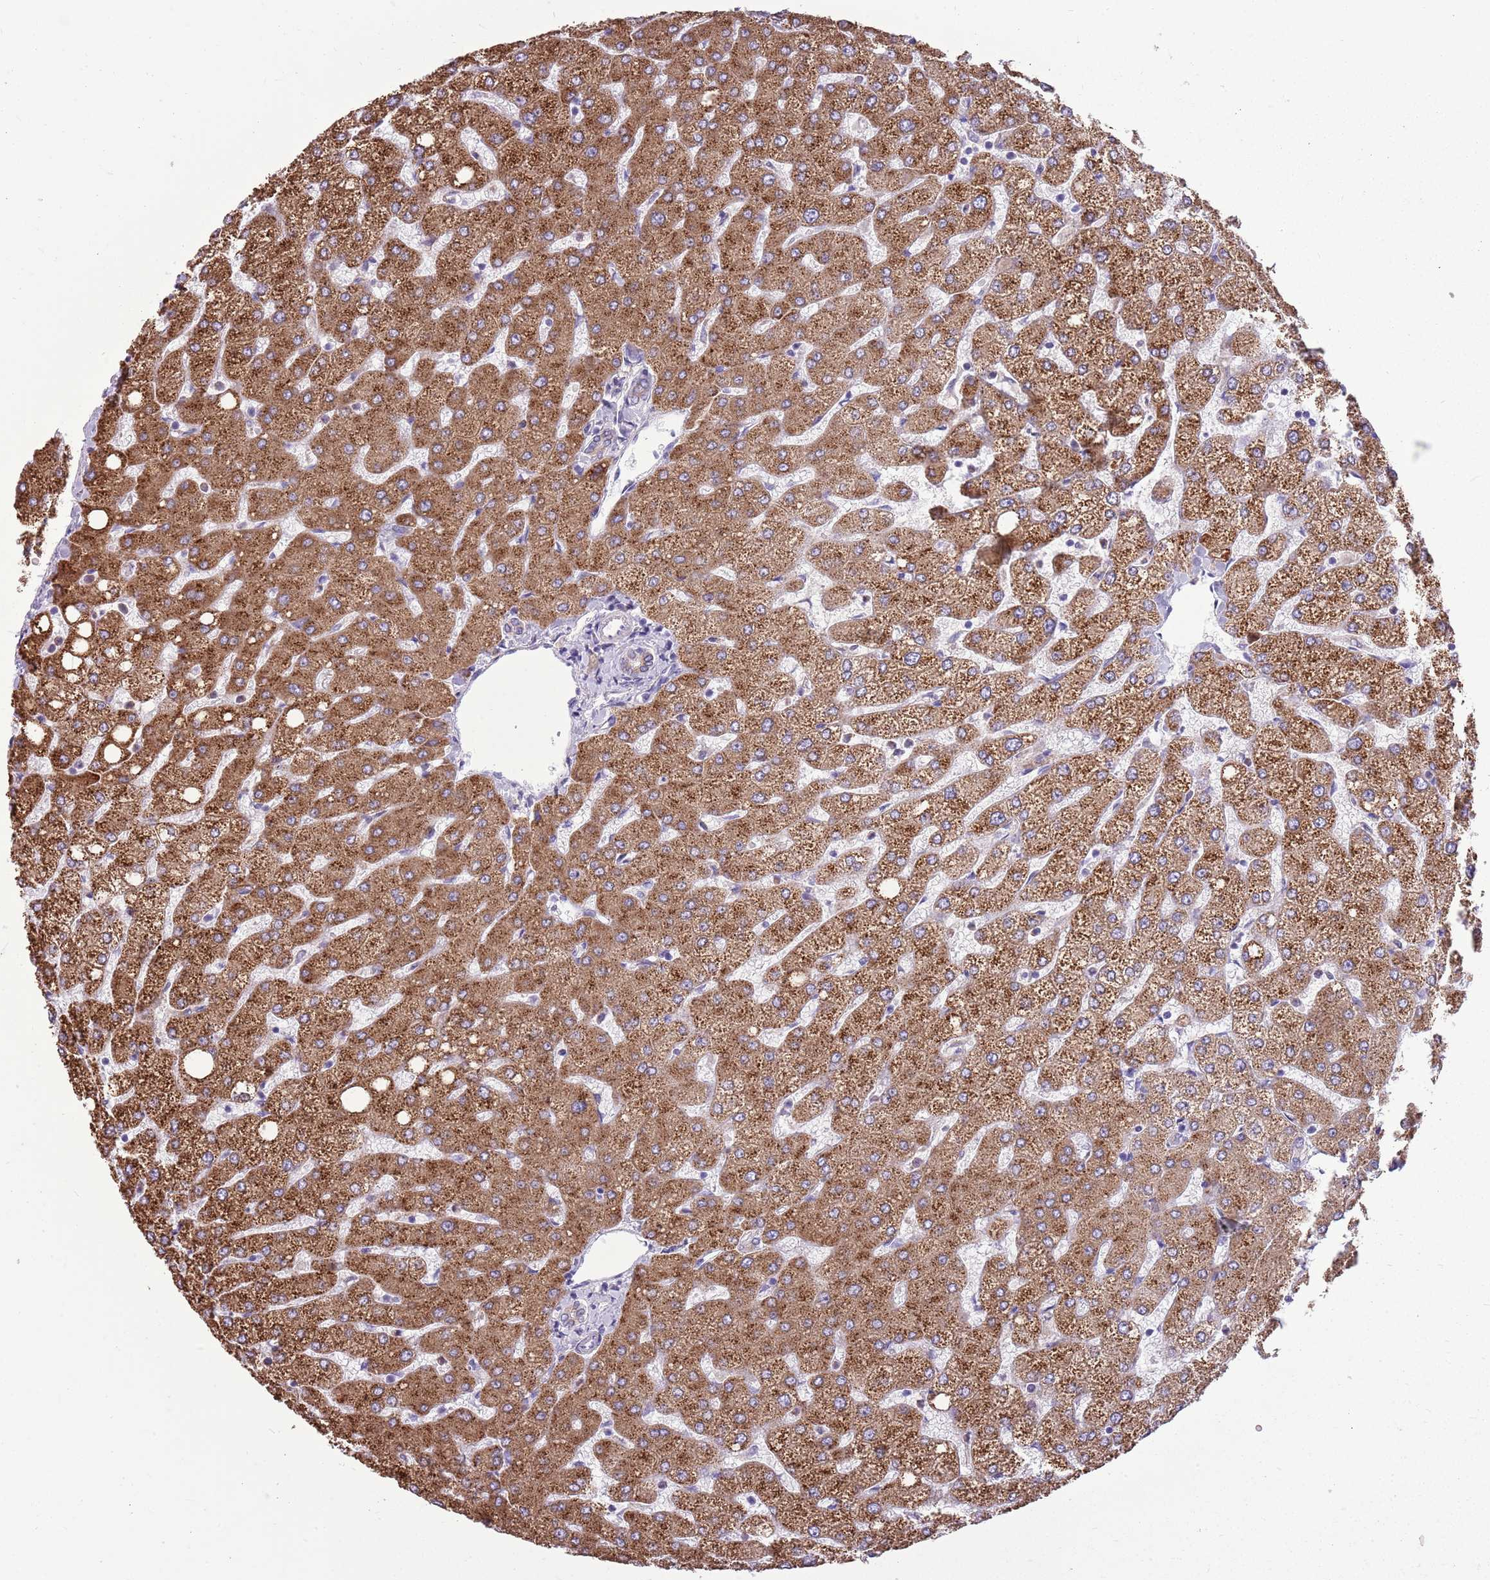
{"staining": {"intensity": "weak", "quantity": "<25%", "location": "cytoplasmic/membranous"}, "tissue": "liver", "cell_type": "Cholangiocytes", "image_type": "normal", "snomed": [{"axis": "morphology", "description": "Normal tissue, NOS"}, {"axis": "topography", "description": "Liver"}], "caption": "Liver stained for a protein using immunohistochemistry shows no expression cholangiocytes.", "gene": "KCTD19", "patient": {"sex": "female", "age": 54}}